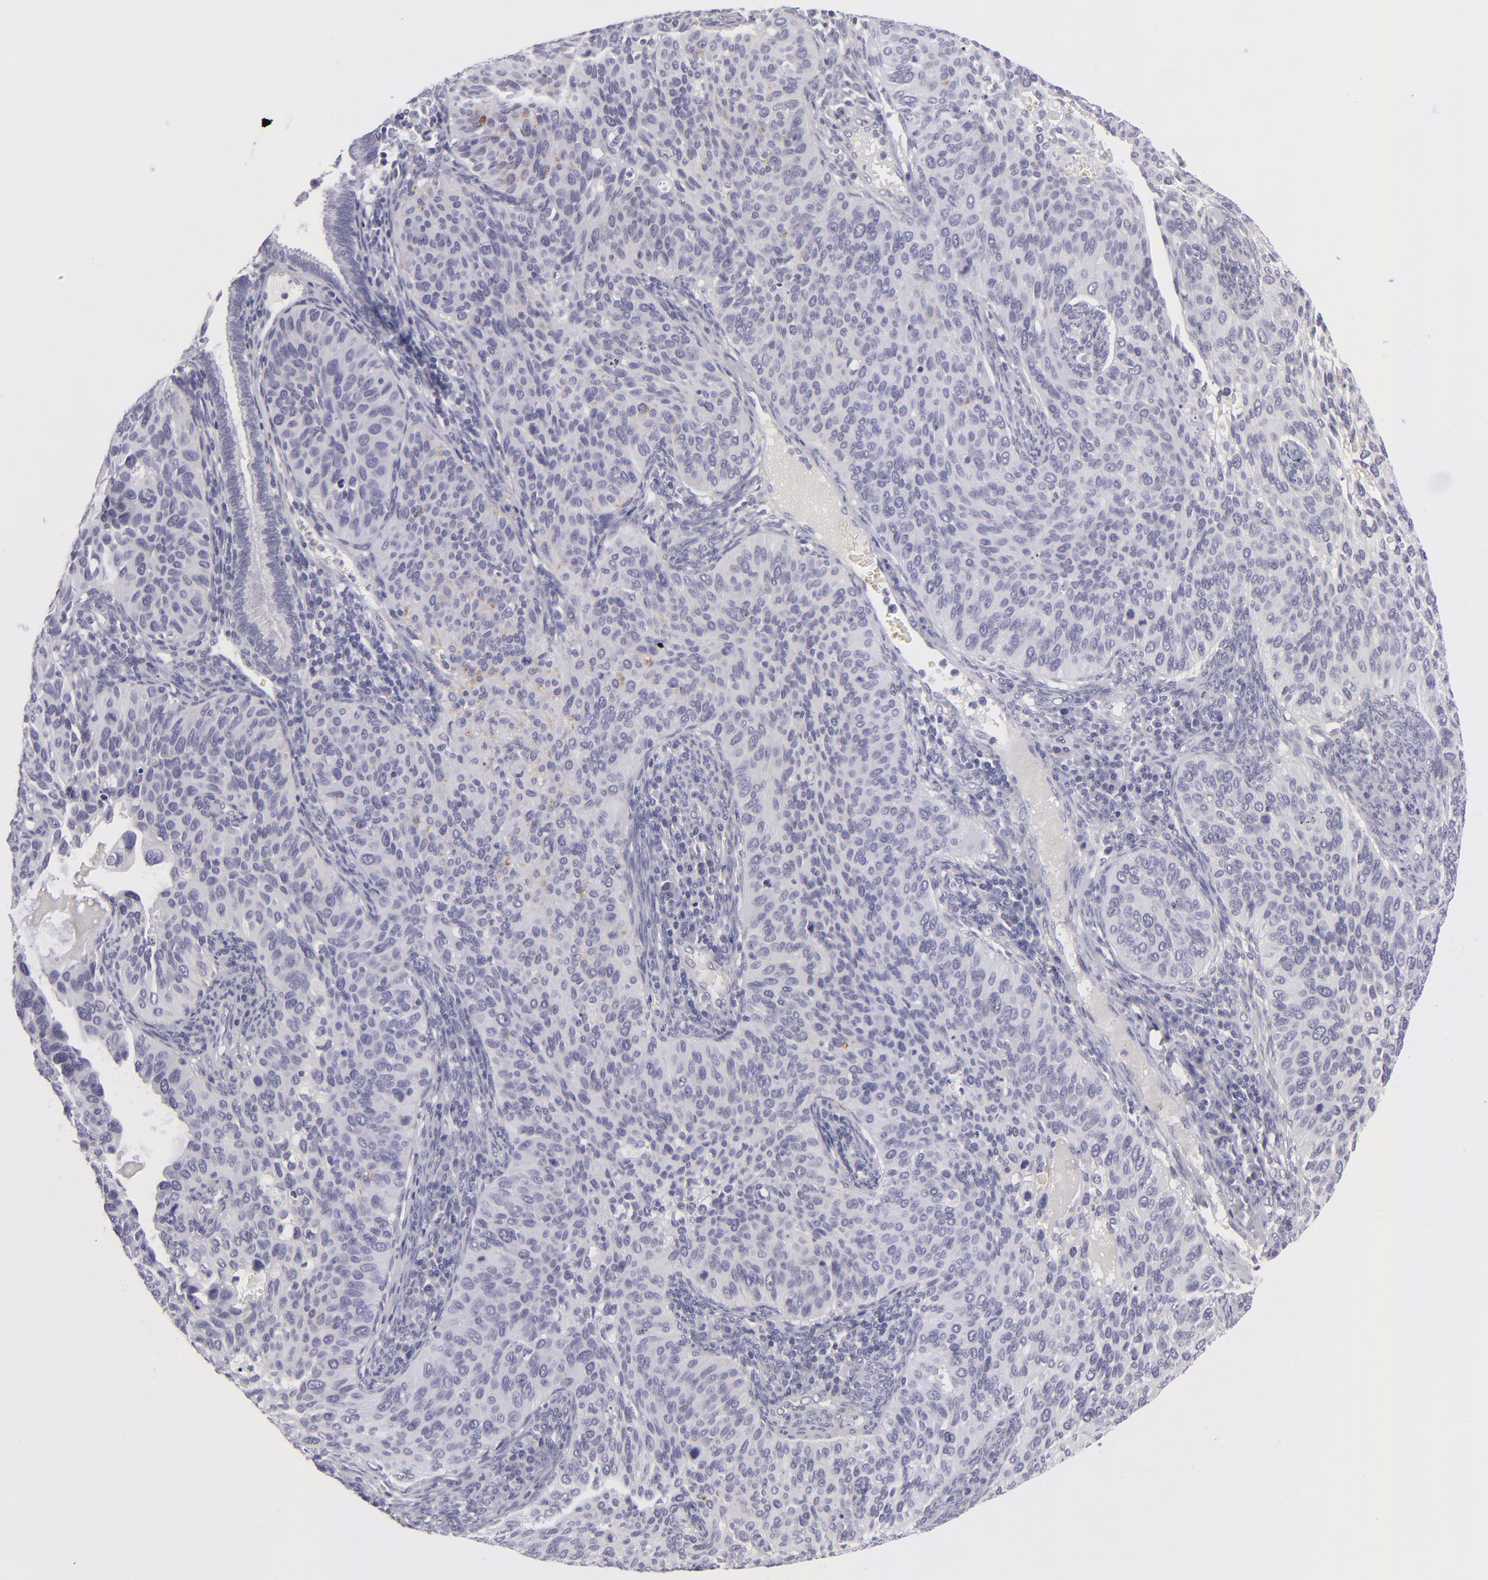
{"staining": {"intensity": "negative", "quantity": "none", "location": "none"}, "tissue": "cervical cancer", "cell_type": "Tumor cells", "image_type": "cancer", "snomed": [{"axis": "morphology", "description": "Adenocarcinoma, NOS"}, {"axis": "topography", "description": "Cervix"}], "caption": "DAB (3,3'-diaminobenzidine) immunohistochemical staining of cervical cancer (adenocarcinoma) reveals no significant staining in tumor cells.", "gene": "TNNC1", "patient": {"sex": "female", "age": 29}}